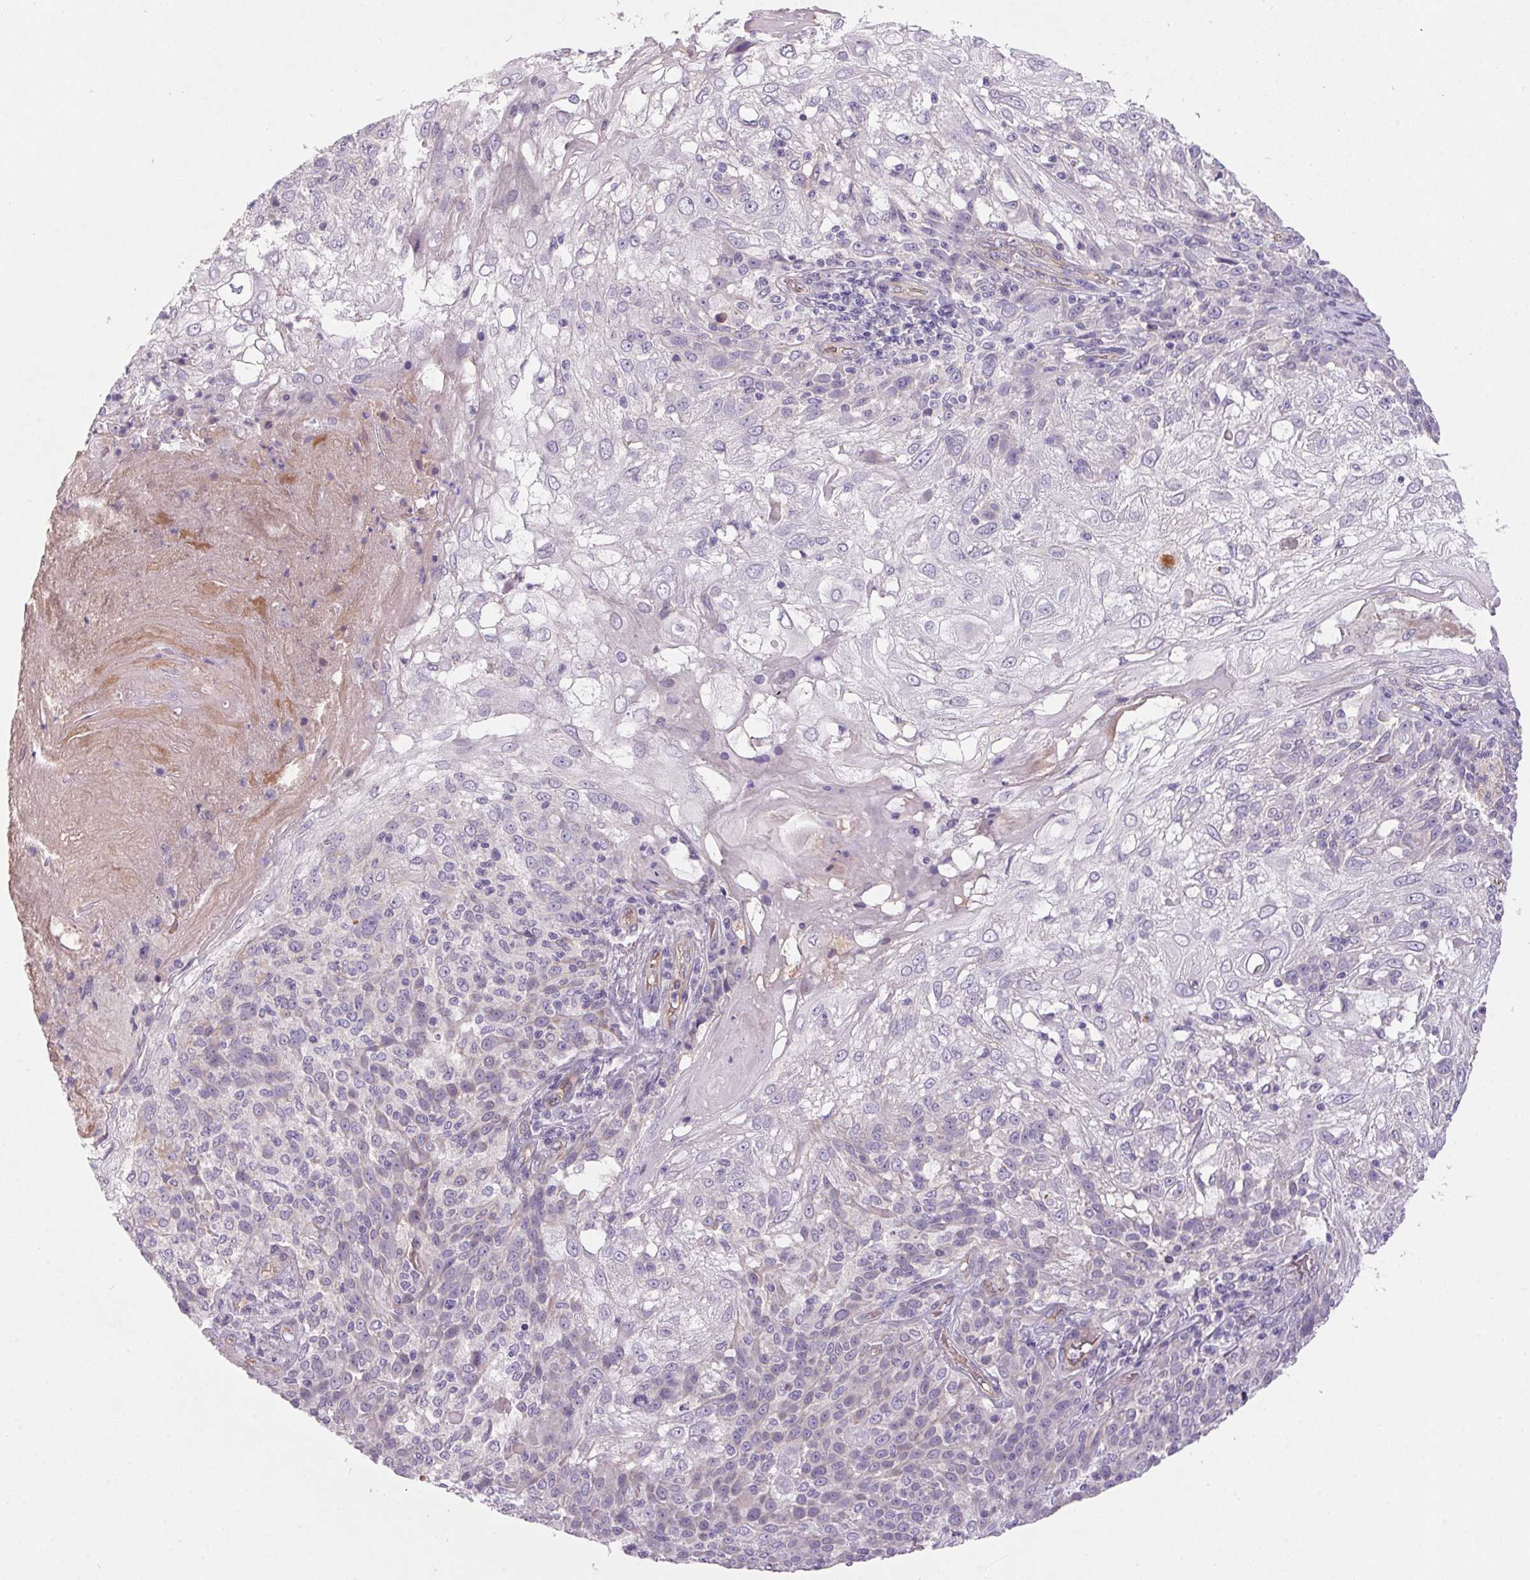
{"staining": {"intensity": "negative", "quantity": "none", "location": "none"}, "tissue": "skin cancer", "cell_type": "Tumor cells", "image_type": "cancer", "snomed": [{"axis": "morphology", "description": "Normal tissue, NOS"}, {"axis": "morphology", "description": "Squamous cell carcinoma, NOS"}, {"axis": "topography", "description": "Skin"}], "caption": "The photomicrograph demonstrates no staining of tumor cells in skin squamous cell carcinoma. (Immunohistochemistry (ihc), brightfield microscopy, high magnification).", "gene": "APOC4", "patient": {"sex": "female", "age": 83}}